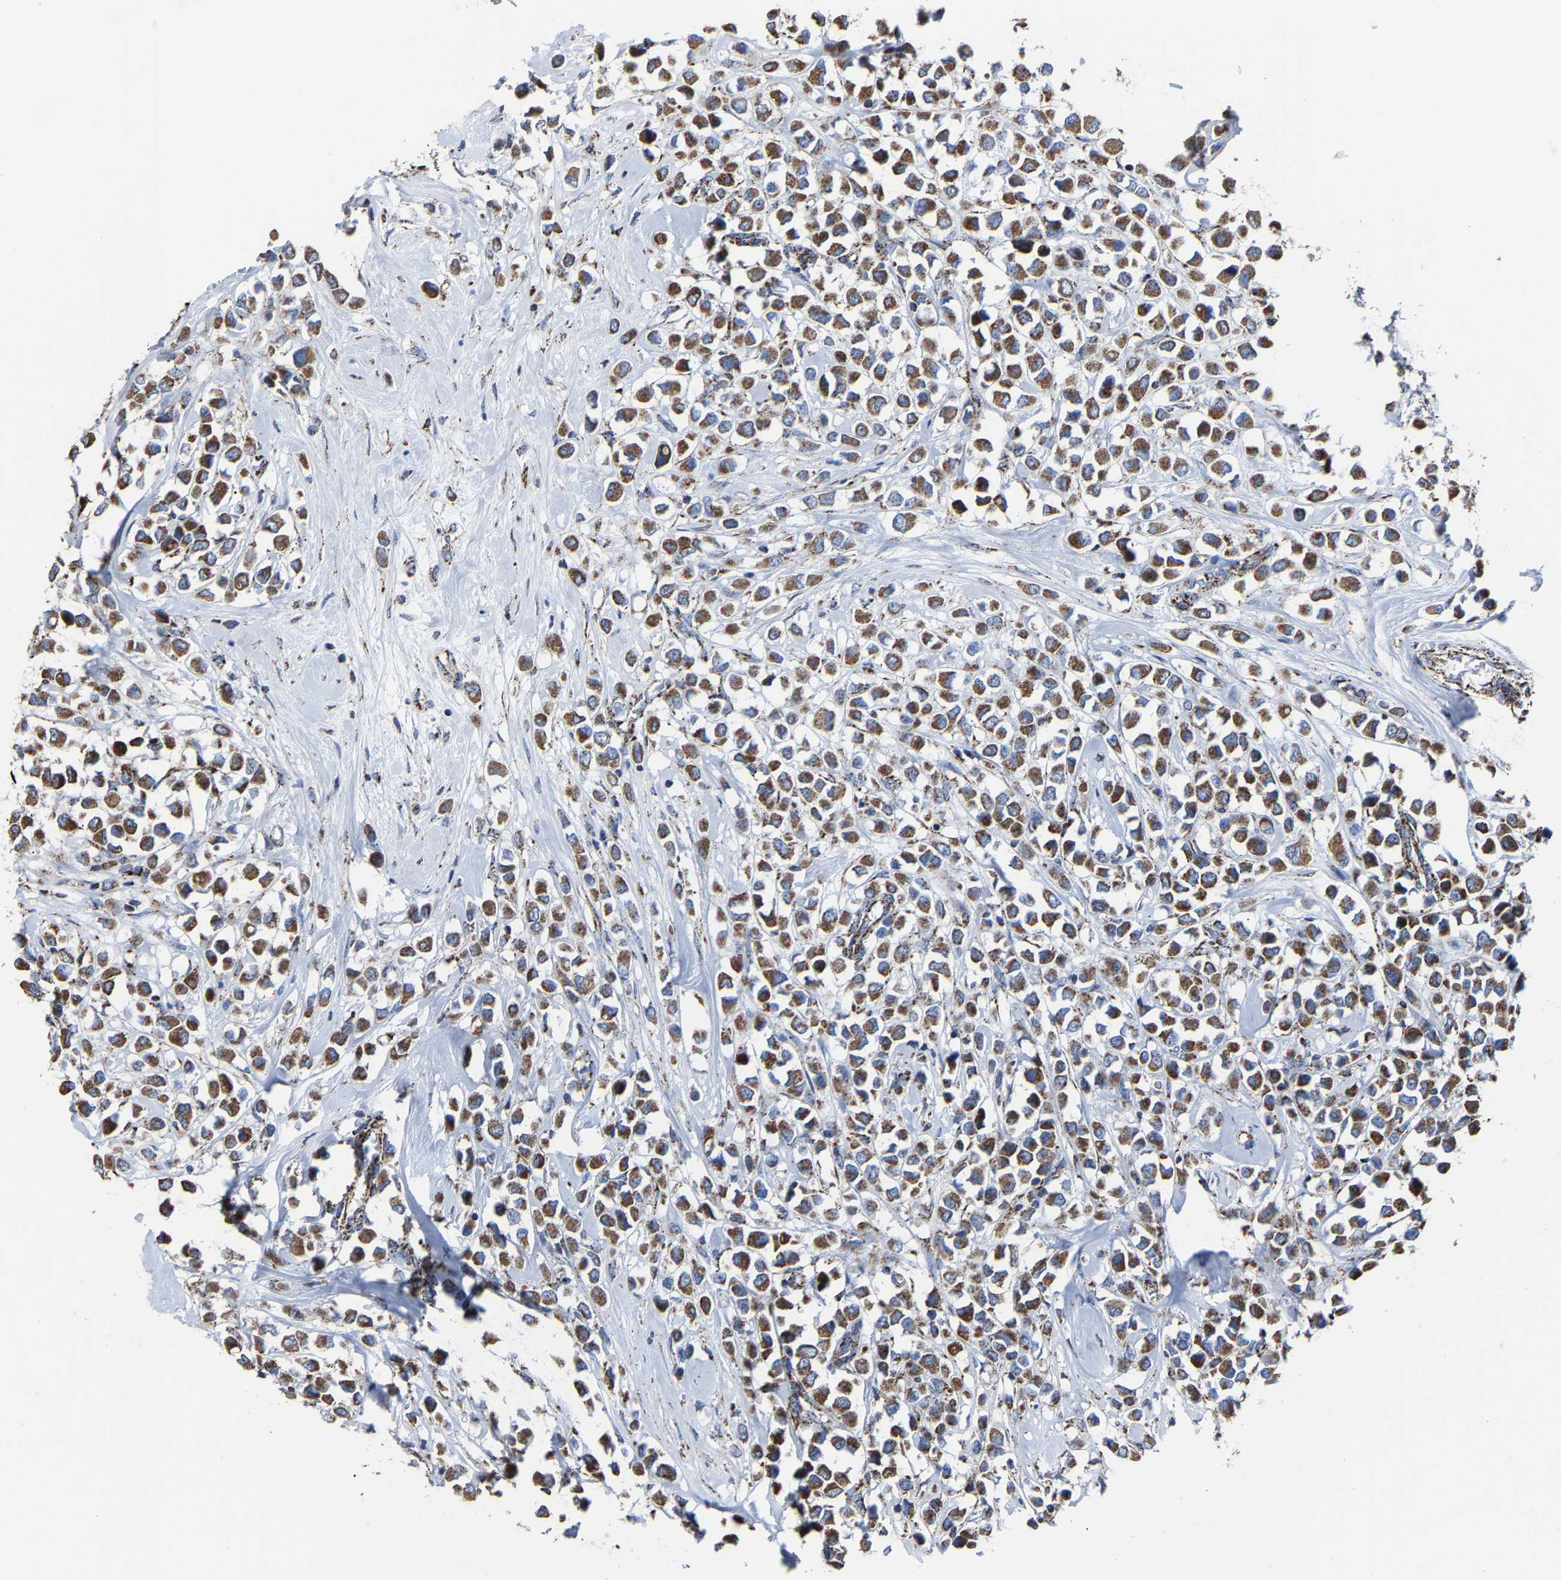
{"staining": {"intensity": "moderate", "quantity": ">75%", "location": "cytoplasmic/membranous"}, "tissue": "breast cancer", "cell_type": "Tumor cells", "image_type": "cancer", "snomed": [{"axis": "morphology", "description": "Duct carcinoma"}, {"axis": "topography", "description": "Breast"}], "caption": "Immunohistochemical staining of breast cancer exhibits medium levels of moderate cytoplasmic/membranous staining in approximately >75% of tumor cells.", "gene": "NDUFV3", "patient": {"sex": "female", "age": 61}}